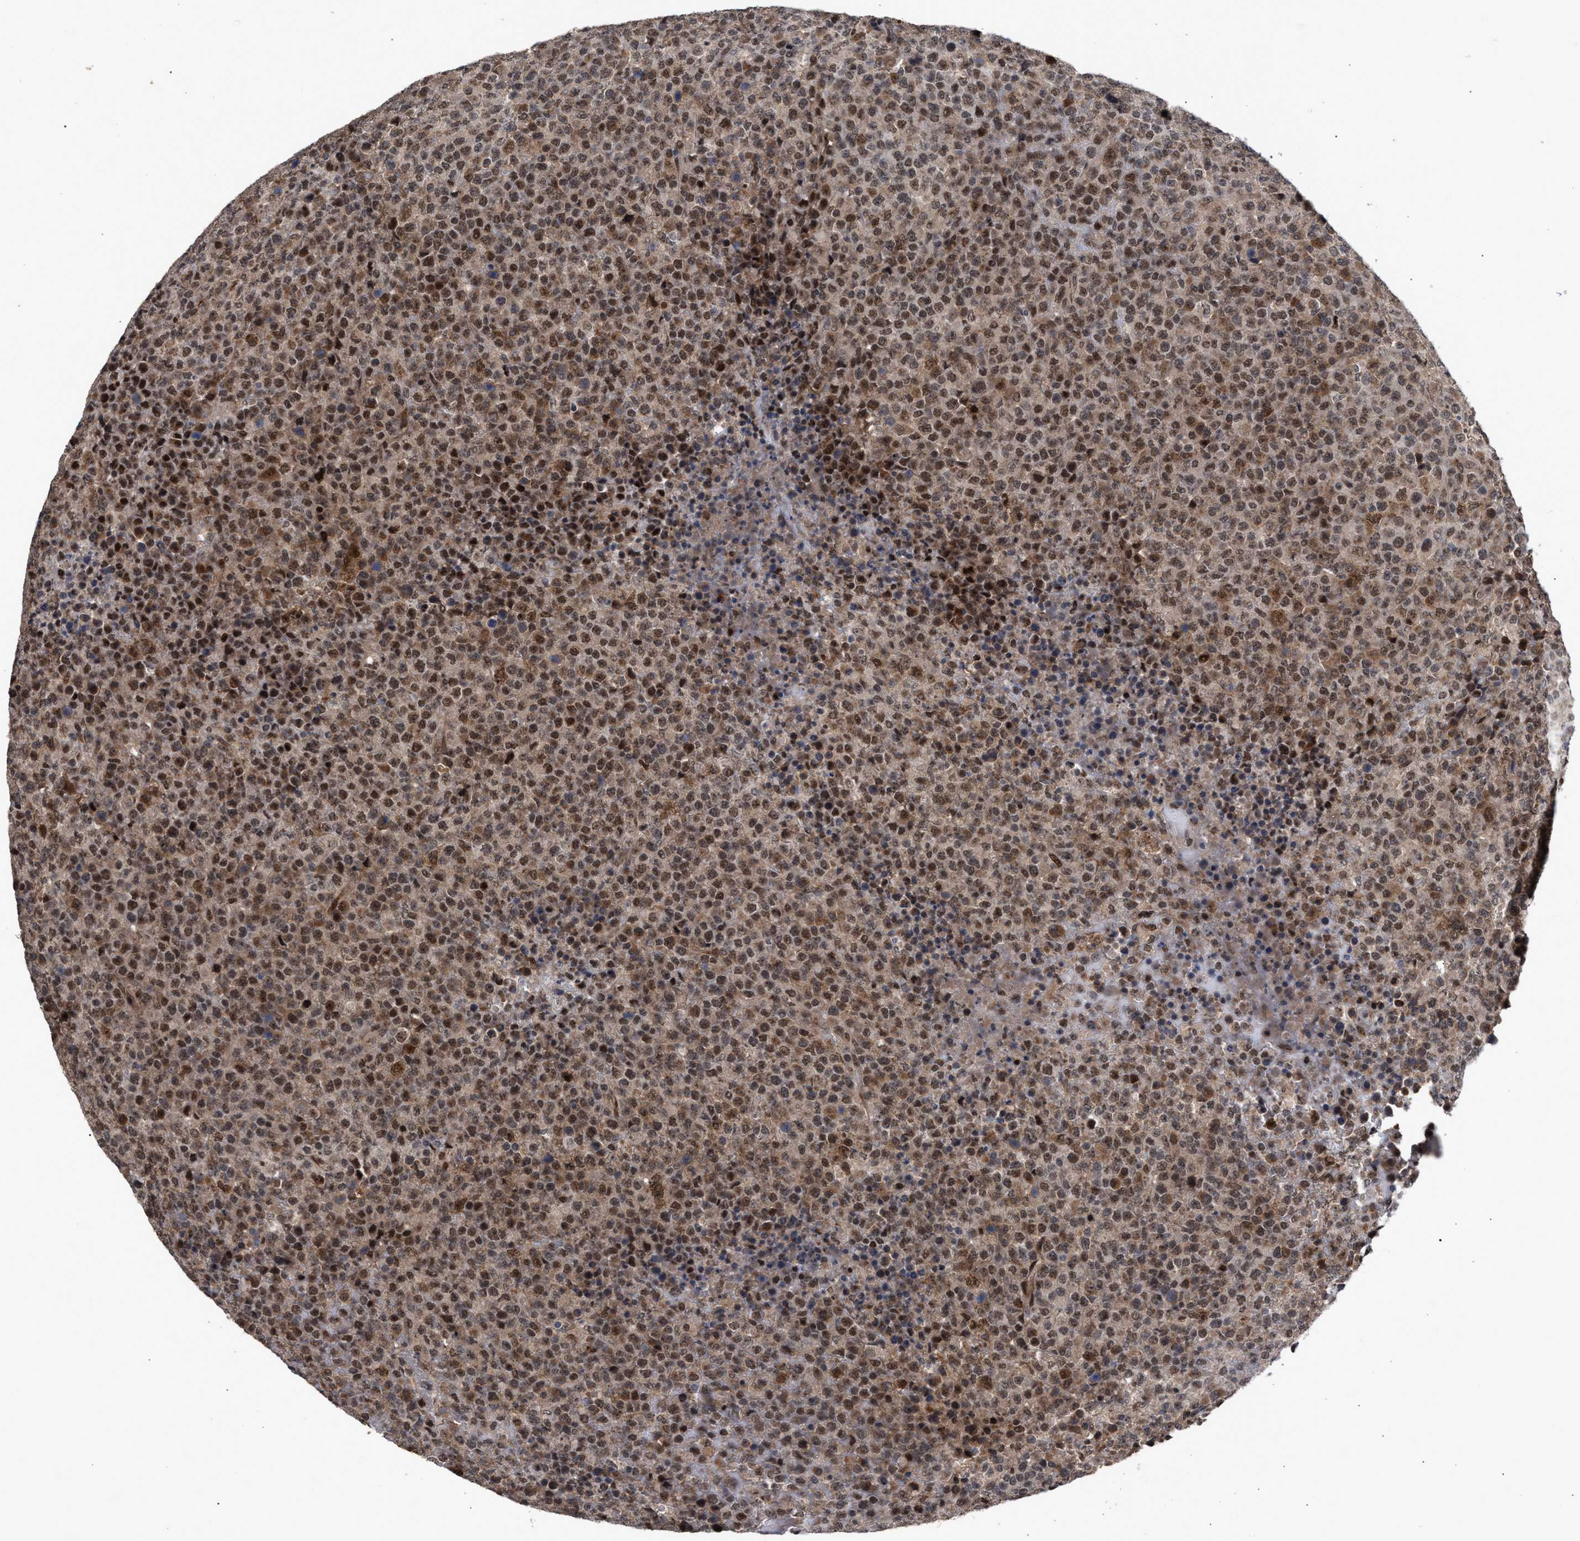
{"staining": {"intensity": "moderate", "quantity": ">75%", "location": "nuclear"}, "tissue": "lymphoma", "cell_type": "Tumor cells", "image_type": "cancer", "snomed": [{"axis": "morphology", "description": "Malignant lymphoma, non-Hodgkin's type, High grade"}, {"axis": "topography", "description": "Lymph node"}], "caption": "Human lymphoma stained with a protein marker exhibits moderate staining in tumor cells.", "gene": "MKNK2", "patient": {"sex": "male", "age": 13}}